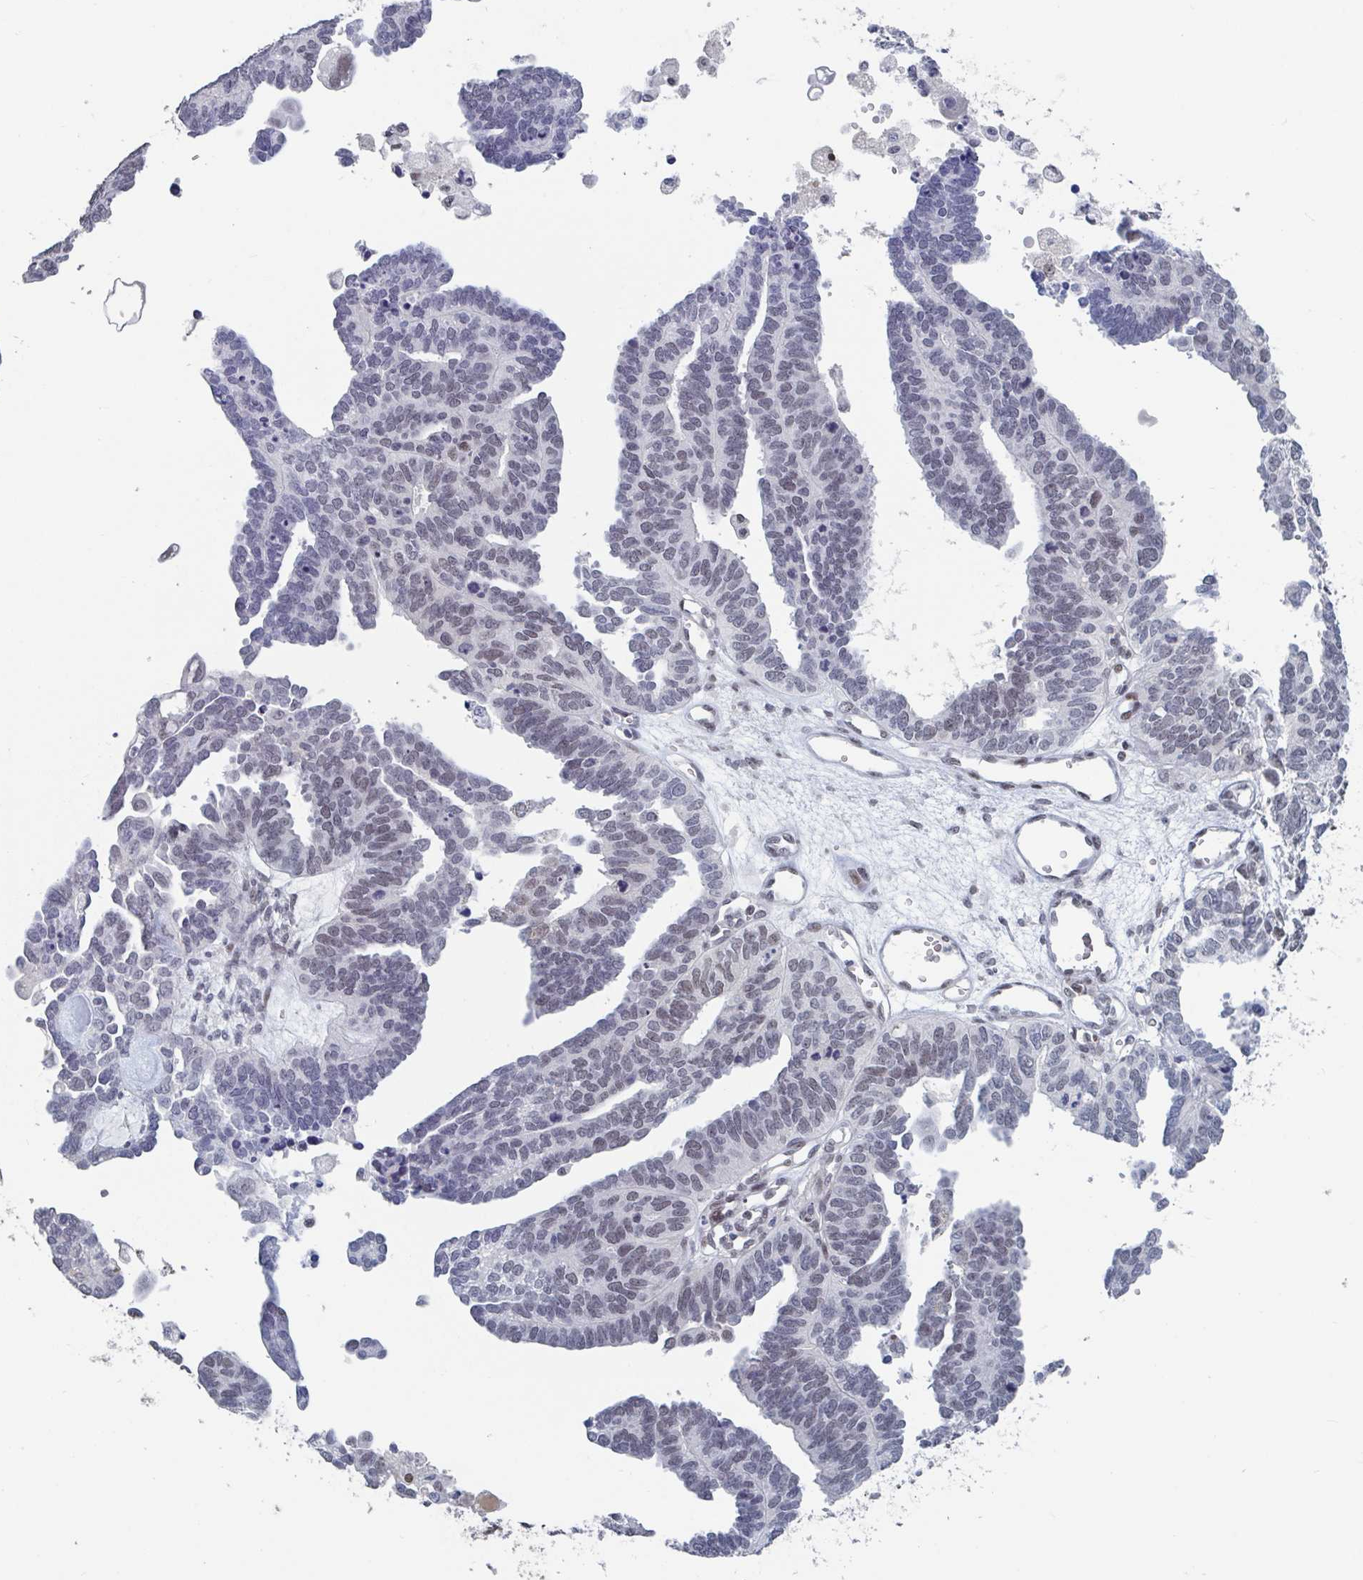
{"staining": {"intensity": "weak", "quantity": "25%-75%", "location": "nuclear"}, "tissue": "ovarian cancer", "cell_type": "Tumor cells", "image_type": "cancer", "snomed": [{"axis": "morphology", "description": "Cystadenocarcinoma, serous, NOS"}, {"axis": "topography", "description": "Ovary"}], "caption": "High-power microscopy captured an IHC micrograph of serous cystadenocarcinoma (ovarian), revealing weak nuclear positivity in approximately 25%-75% of tumor cells.", "gene": "BCL7B", "patient": {"sex": "female", "age": 51}}